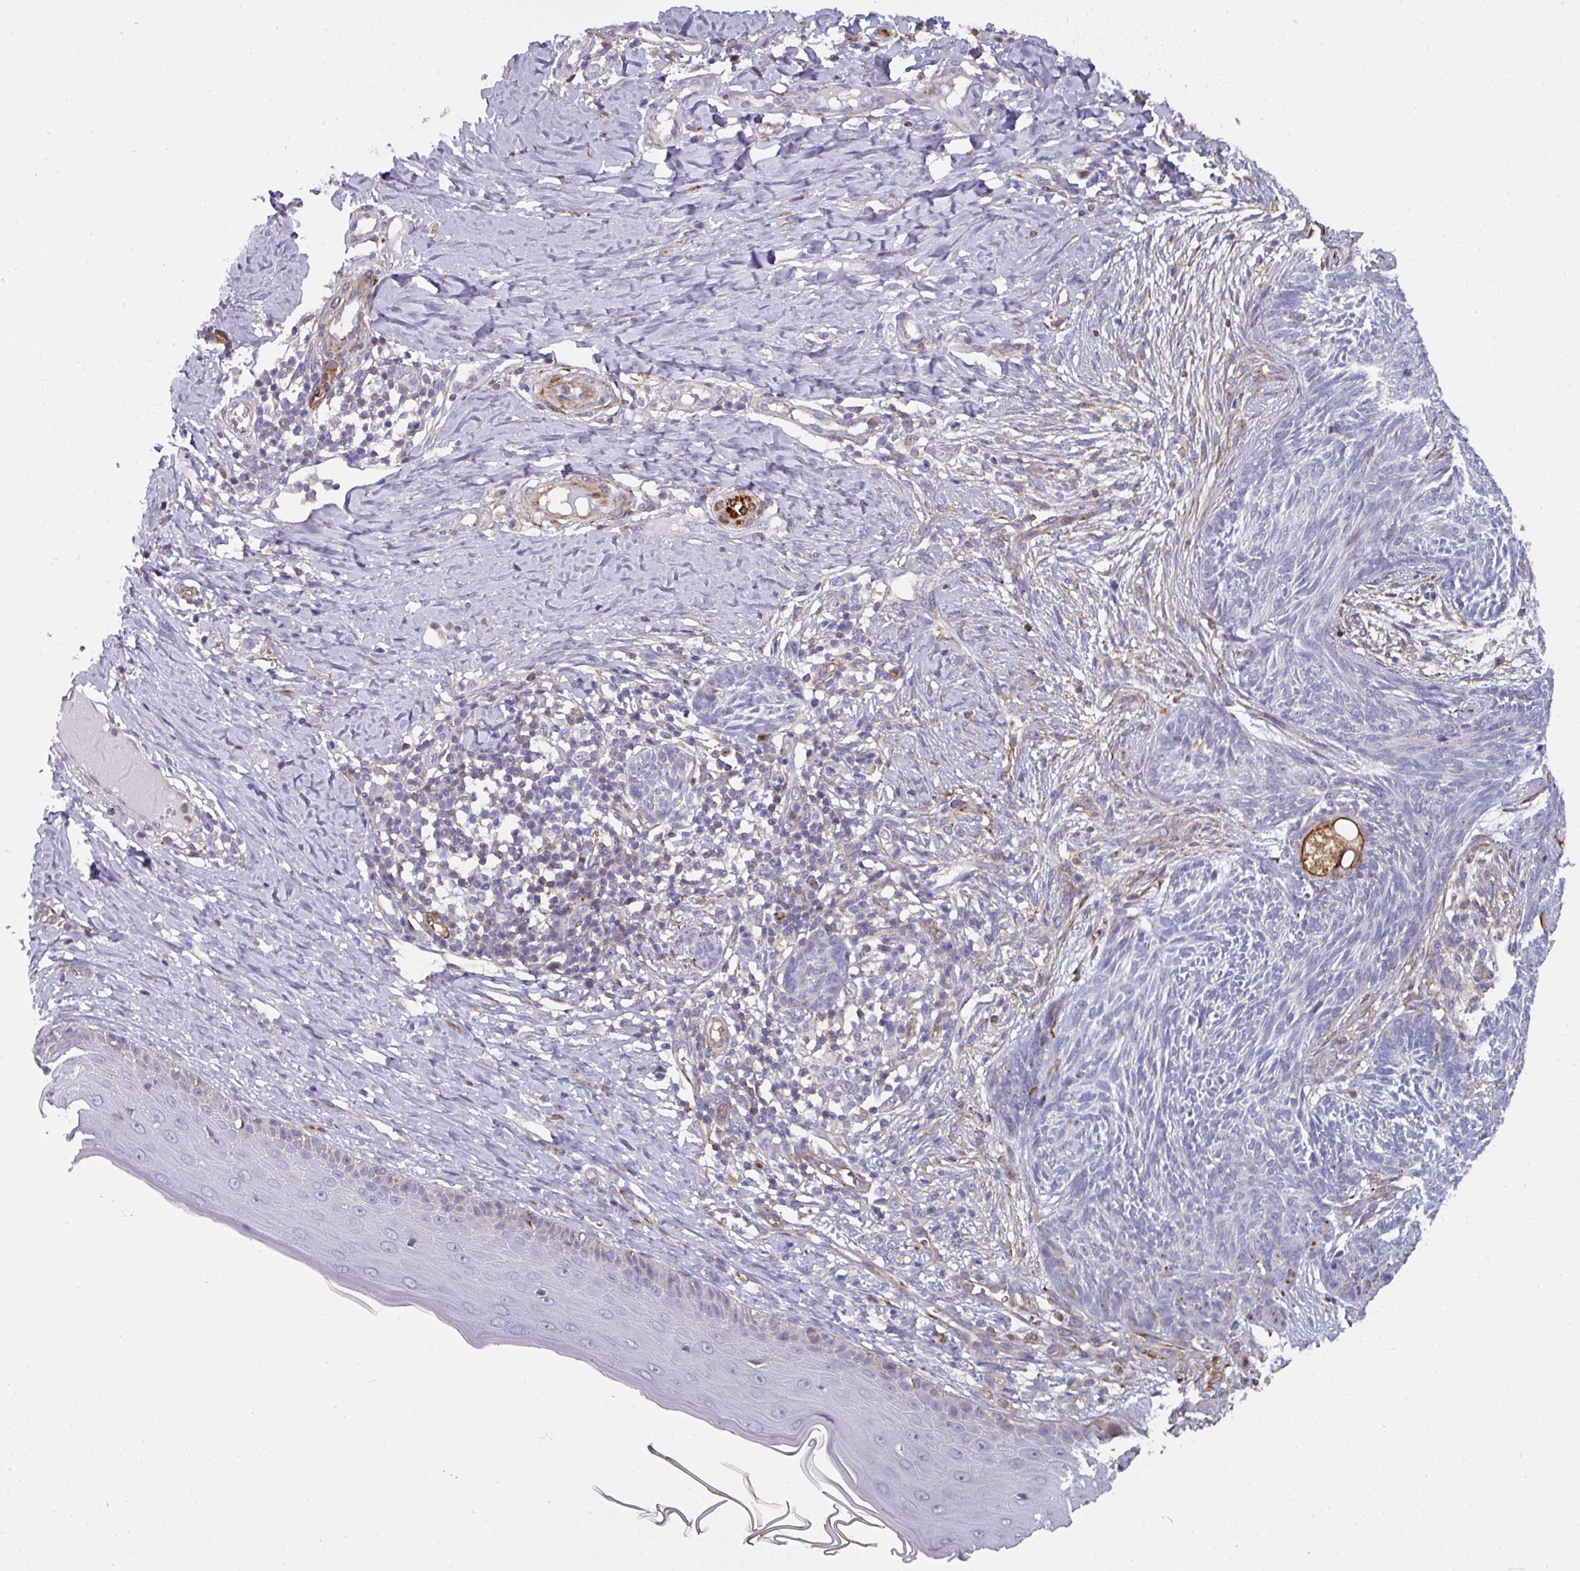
{"staining": {"intensity": "negative", "quantity": "none", "location": "none"}, "tissue": "skin cancer", "cell_type": "Tumor cells", "image_type": "cancer", "snomed": [{"axis": "morphology", "description": "Basal cell carcinoma"}, {"axis": "topography", "description": "Skin"}], "caption": "Histopathology image shows no protein positivity in tumor cells of skin cancer tissue.", "gene": "BEND5", "patient": {"sex": "male", "age": 73}}